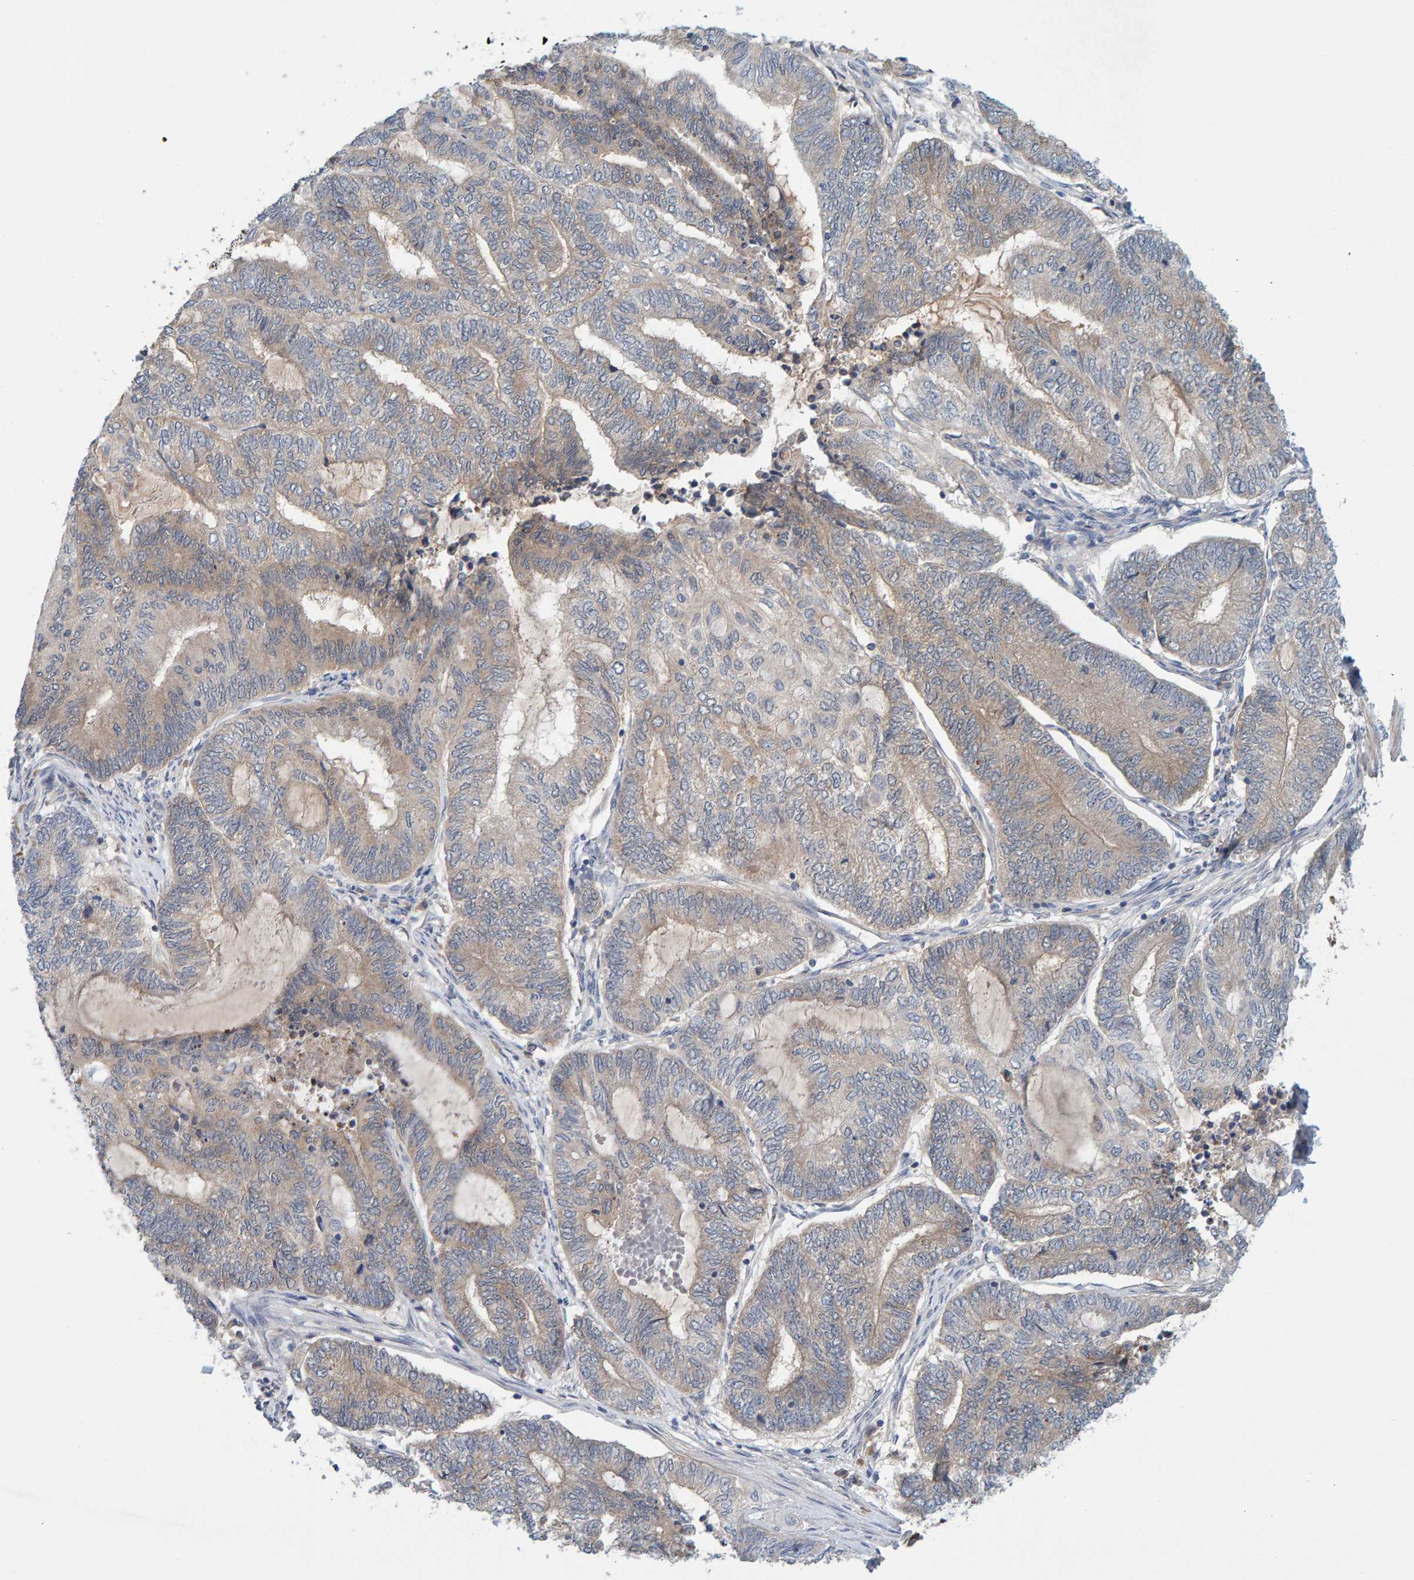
{"staining": {"intensity": "weak", "quantity": "25%-75%", "location": "cytoplasmic/membranous"}, "tissue": "endometrial cancer", "cell_type": "Tumor cells", "image_type": "cancer", "snomed": [{"axis": "morphology", "description": "Adenocarcinoma, NOS"}, {"axis": "topography", "description": "Uterus"}, {"axis": "topography", "description": "Endometrium"}], "caption": "DAB (3,3'-diaminobenzidine) immunohistochemical staining of endometrial cancer demonstrates weak cytoplasmic/membranous protein staining in about 25%-75% of tumor cells. (Brightfield microscopy of DAB IHC at high magnification).", "gene": "TATDN1", "patient": {"sex": "female", "age": 70}}